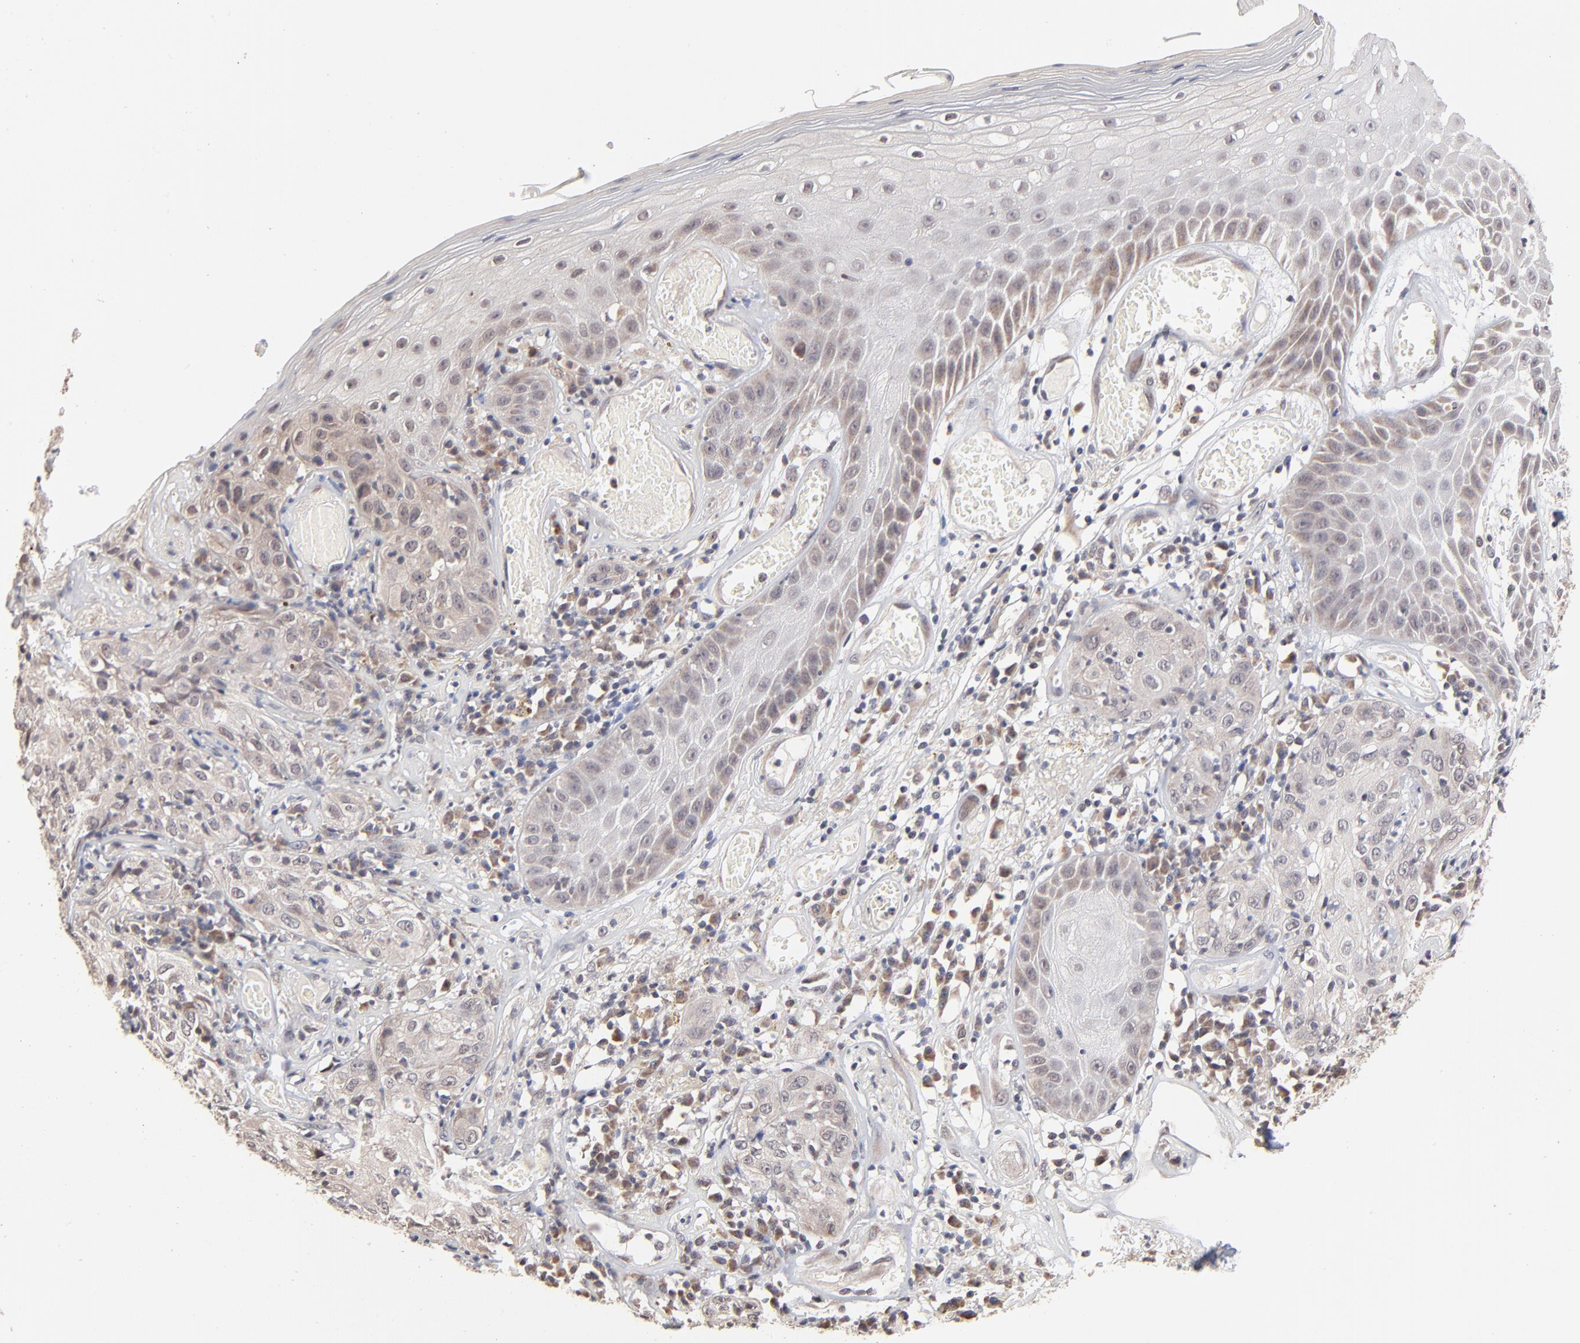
{"staining": {"intensity": "weak", "quantity": "<25%", "location": "cytoplasmic/membranous,nuclear"}, "tissue": "skin cancer", "cell_type": "Tumor cells", "image_type": "cancer", "snomed": [{"axis": "morphology", "description": "Squamous cell carcinoma, NOS"}, {"axis": "topography", "description": "Skin"}], "caption": "A high-resolution histopathology image shows immunohistochemistry (IHC) staining of skin squamous cell carcinoma, which shows no significant staining in tumor cells.", "gene": "MSL2", "patient": {"sex": "male", "age": 65}}